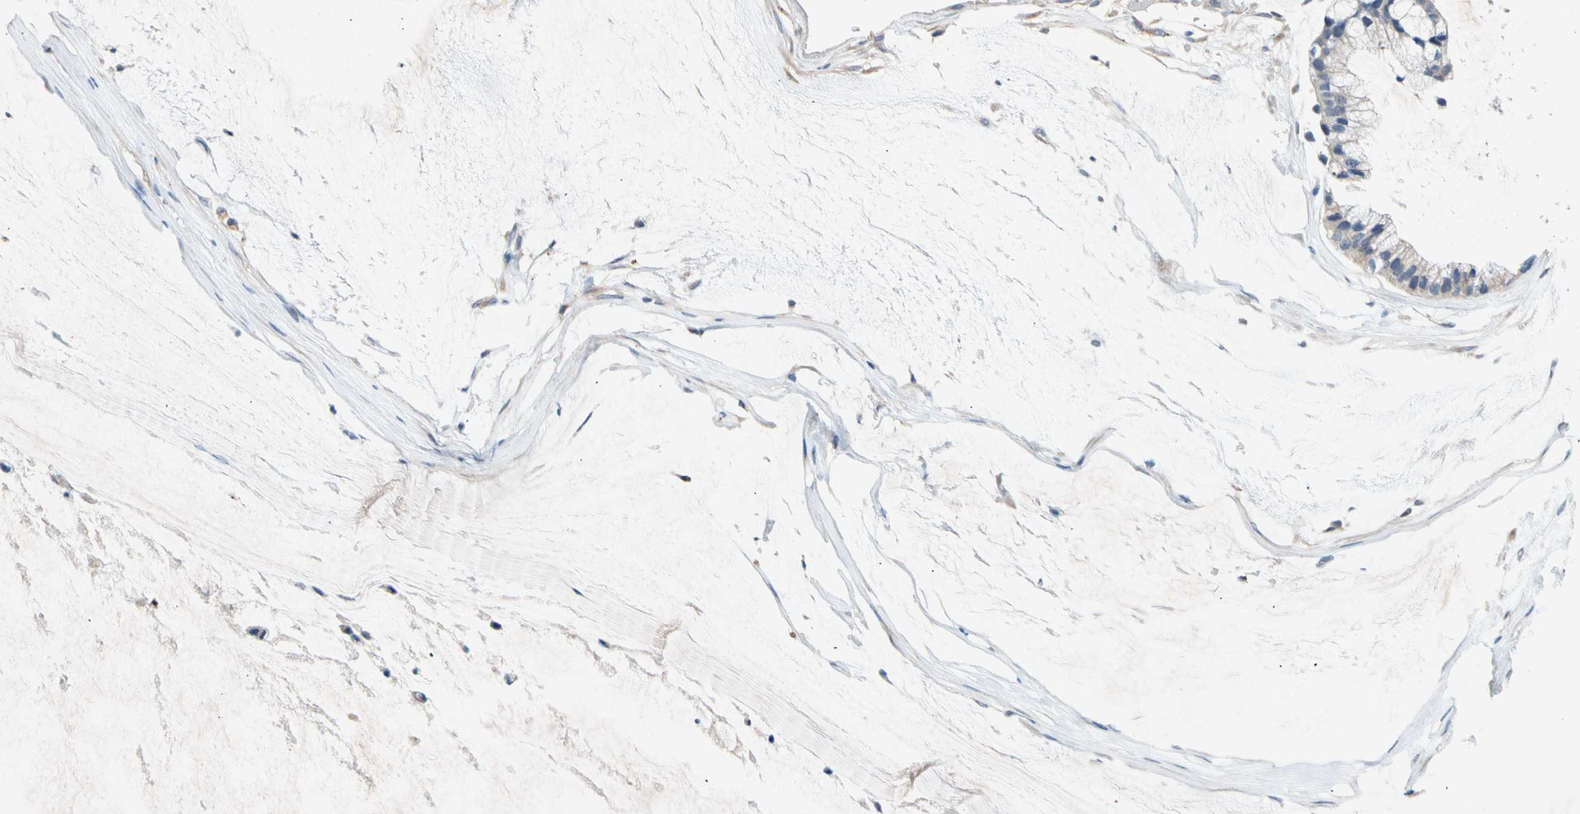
{"staining": {"intensity": "weak", "quantity": "25%-75%", "location": "cytoplasmic/membranous"}, "tissue": "ovarian cancer", "cell_type": "Tumor cells", "image_type": "cancer", "snomed": [{"axis": "morphology", "description": "Cystadenocarcinoma, mucinous, NOS"}, {"axis": "topography", "description": "Ovary"}], "caption": "Approximately 25%-75% of tumor cells in ovarian cancer display weak cytoplasmic/membranous protein positivity as visualized by brown immunohistochemical staining.", "gene": "GASK1B", "patient": {"sex": "female", "age": 39}}